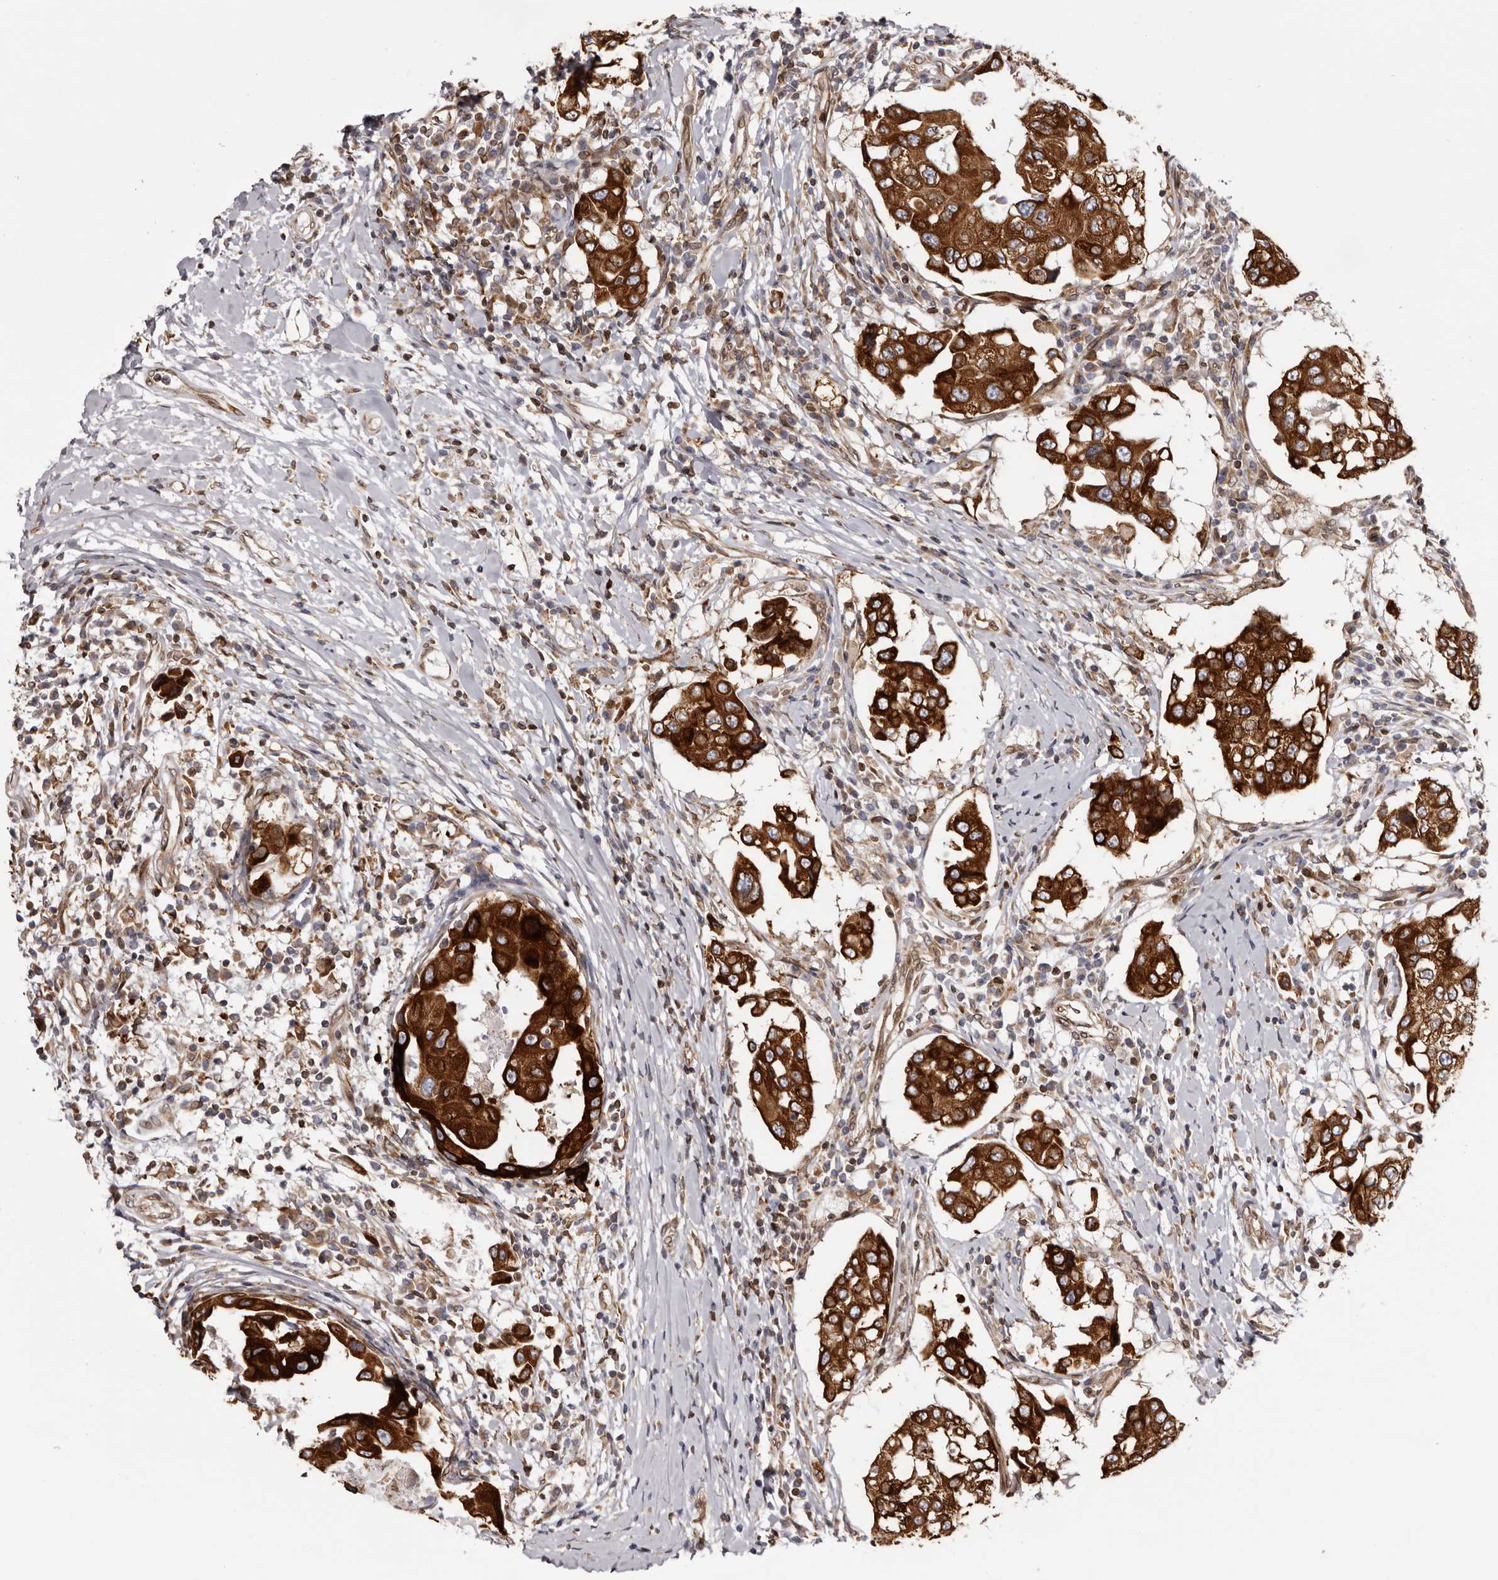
{"staining": {"intensity": "strong", "quantity": ">75%", "location": "cytoplasmic/membranous"}, "tissue": "breast cancer", "cell_type": "Tumor cells", "image_type": "cancer", "snomed": [{"axis": "morphology", "description": "Duct carcinoma"}, {"axis": "topography", "description": "Breast"}], "caption": "Immunohistochemical staining of breast cancer displays high levels of strong cytoplasmic/membranous positivity in about >75% of tumor cells.", "gene": "C4orf3", "patient": {"sex": "female", "age": 27}}